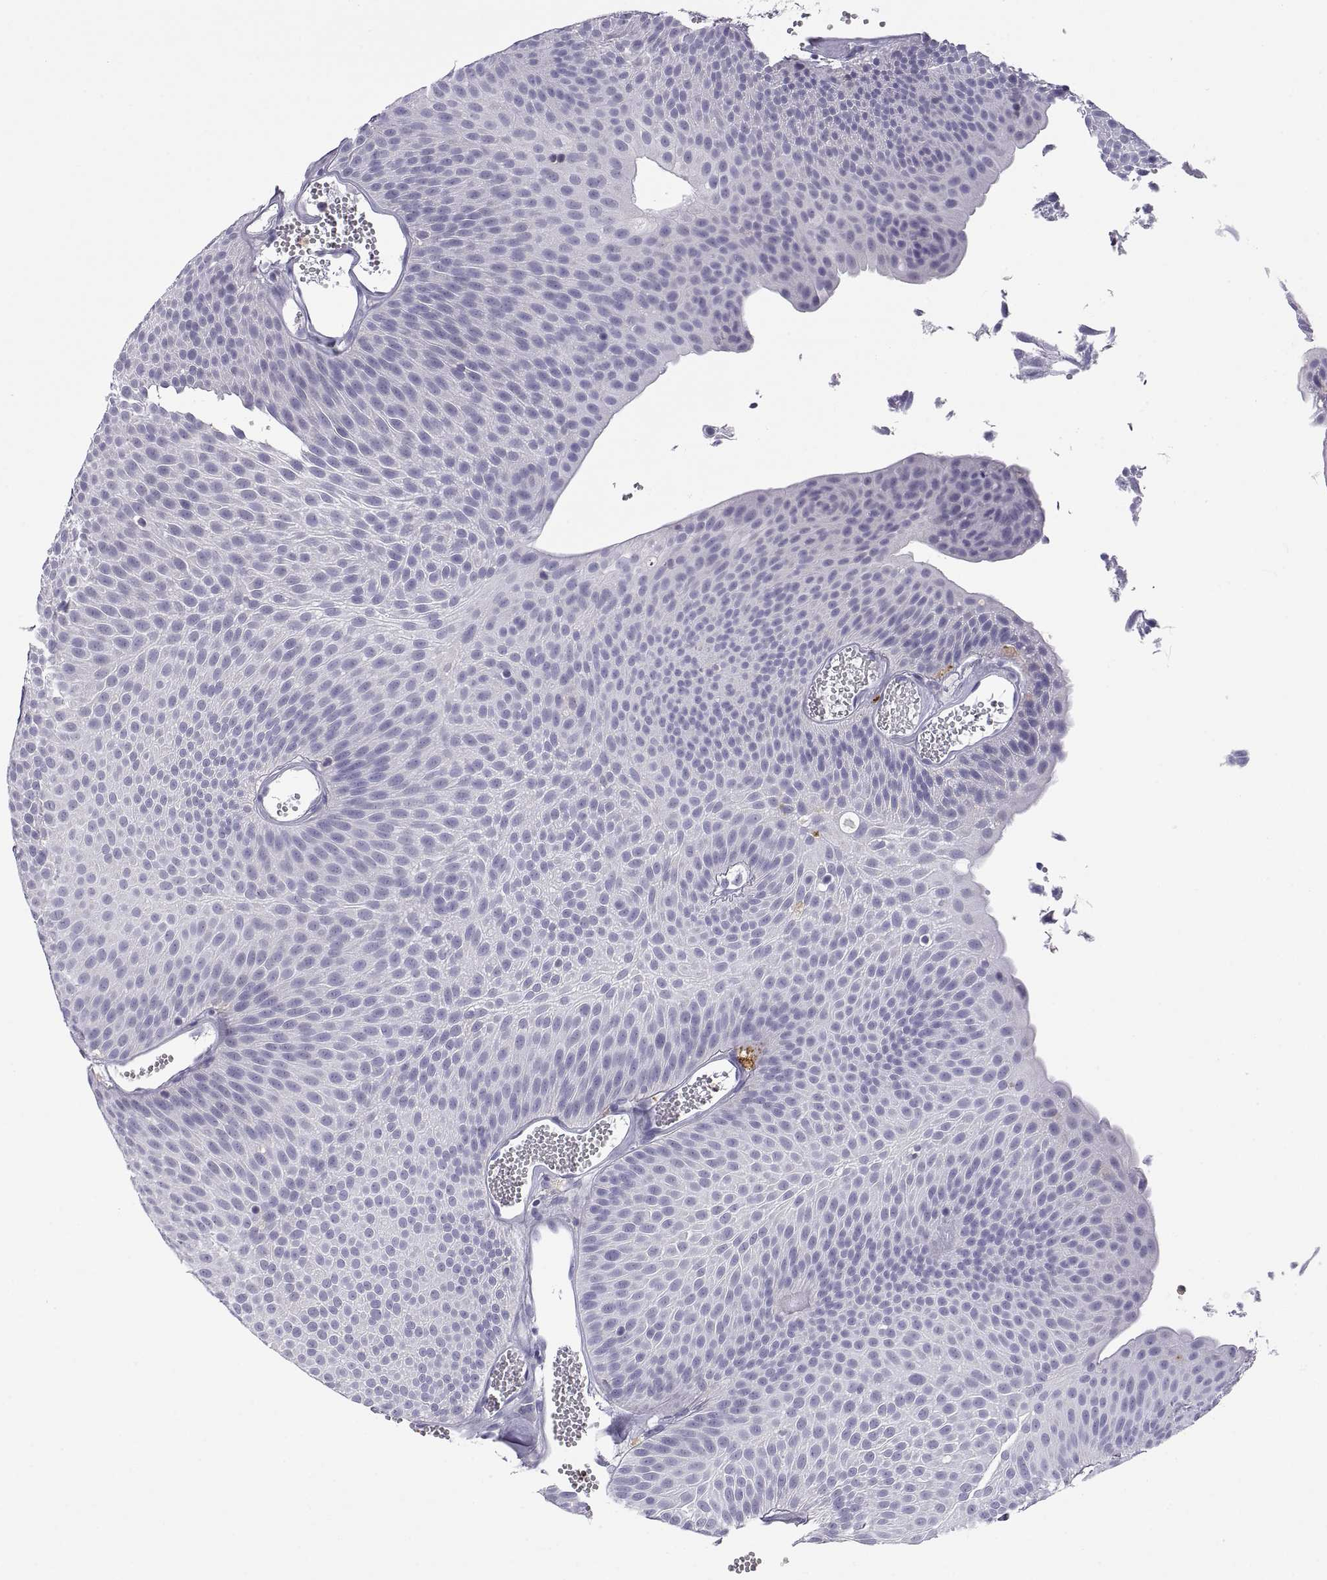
{"staining": {"intensity": "negative", "quantity": "none", "location": "none"}, "tissue": "urothelial cancer", "cell_type": "Tumor cells", "image_type": "cancer", "snomed": [{"axis": "morphology", "description": "Urothelial carcinoma, Low grade"}, {"axis": "topography", "description": "Urinary bladder"}], "caption": "High magnification brightfield microscopy of low-grade urothelial carcinoma stained with DAB (3,3'-diaminobenzidine) (brown) and counterstained with hematoxylin (blue): tumor cells show no significant positivity.", "gene": "RGS19", "patient": {"sex": "male", "age": 52}}